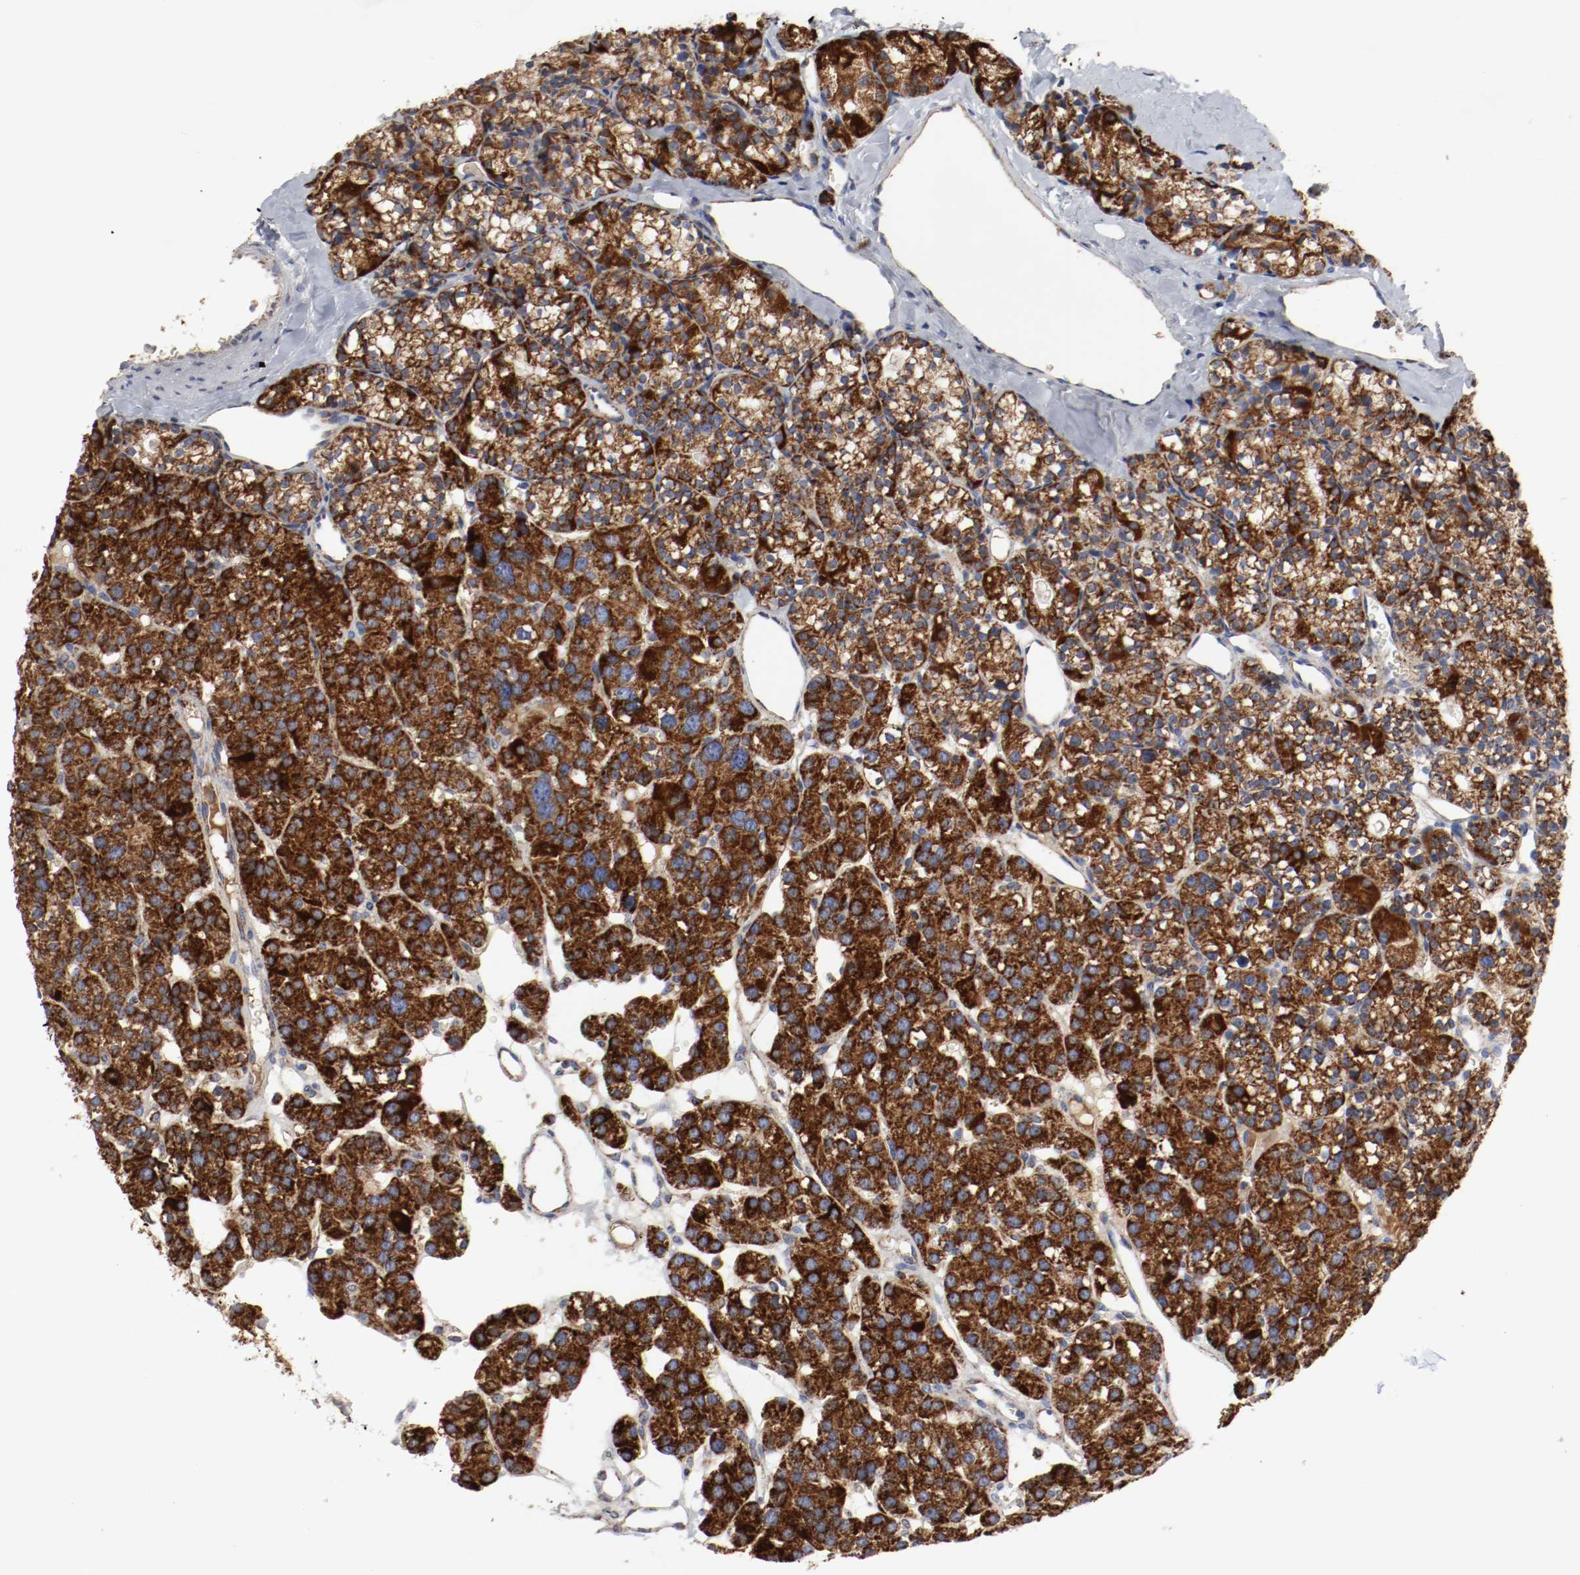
{"staining": {"intensity": "strong", "quantity": ">75%", "location": "cytoplasmic/membranous"}, "tissue": "parathyroid gland", "cell_type": "Glandular cells", "image_type": "normal", "snomed": [{"axis": "morphology", "description": "Normal tissue, NOS"}, {"axis": "topography", "description": "Parathyroid gland"}], "caption": "This histopathology image exhibits benign parathyroid gland stained with immunohistochemistry (IHC) to label a protein in brown. The cytoplasmic/membranous of glandular cells show strong positivity for the protein. Nuclei are counter-stained blue.", "gene": "AFG3L2", "patient": {"sex": "female", "age": 64}}